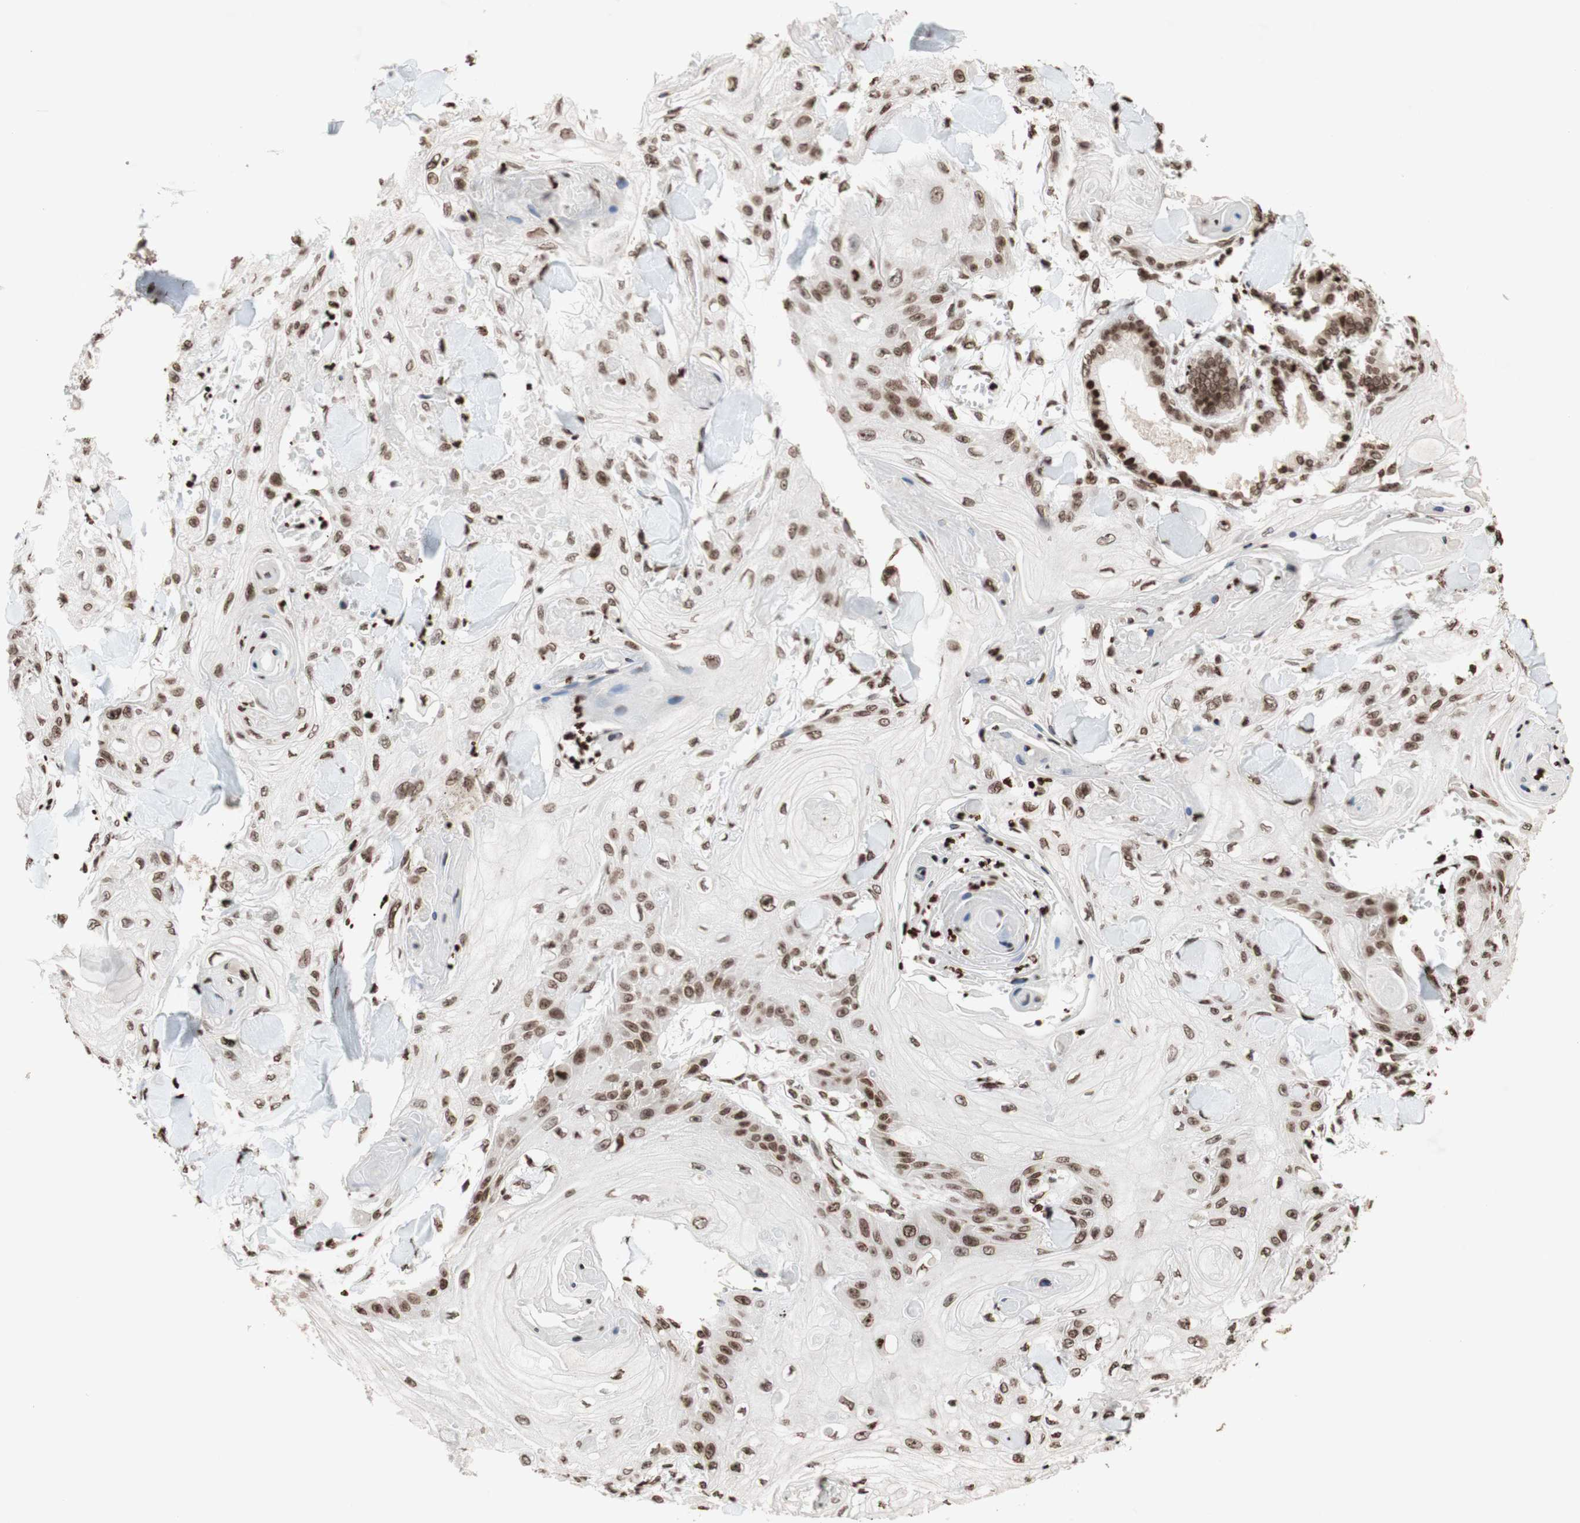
{"staining": {"intensity": "moderate", "quantity": ">75%", "location": "nuclear"}, "tissue": "skin cancer", "cell_type": "Tumor cells", "image_type": "cancer", "snomed": [{"axis": "morphology", "description": "Squamous cell carcinoma, NOS"}, {"axis": "topography", "description": "Skin"}], "caption": "Immunohistochemical staining of human squamous cell carcinoma (skin) exhibits medium levels of moderate nuclear expression in approximately >75% of tumor cells.", "gene": "NCOA3", "patient": {"sex": "male", "age": 74}}